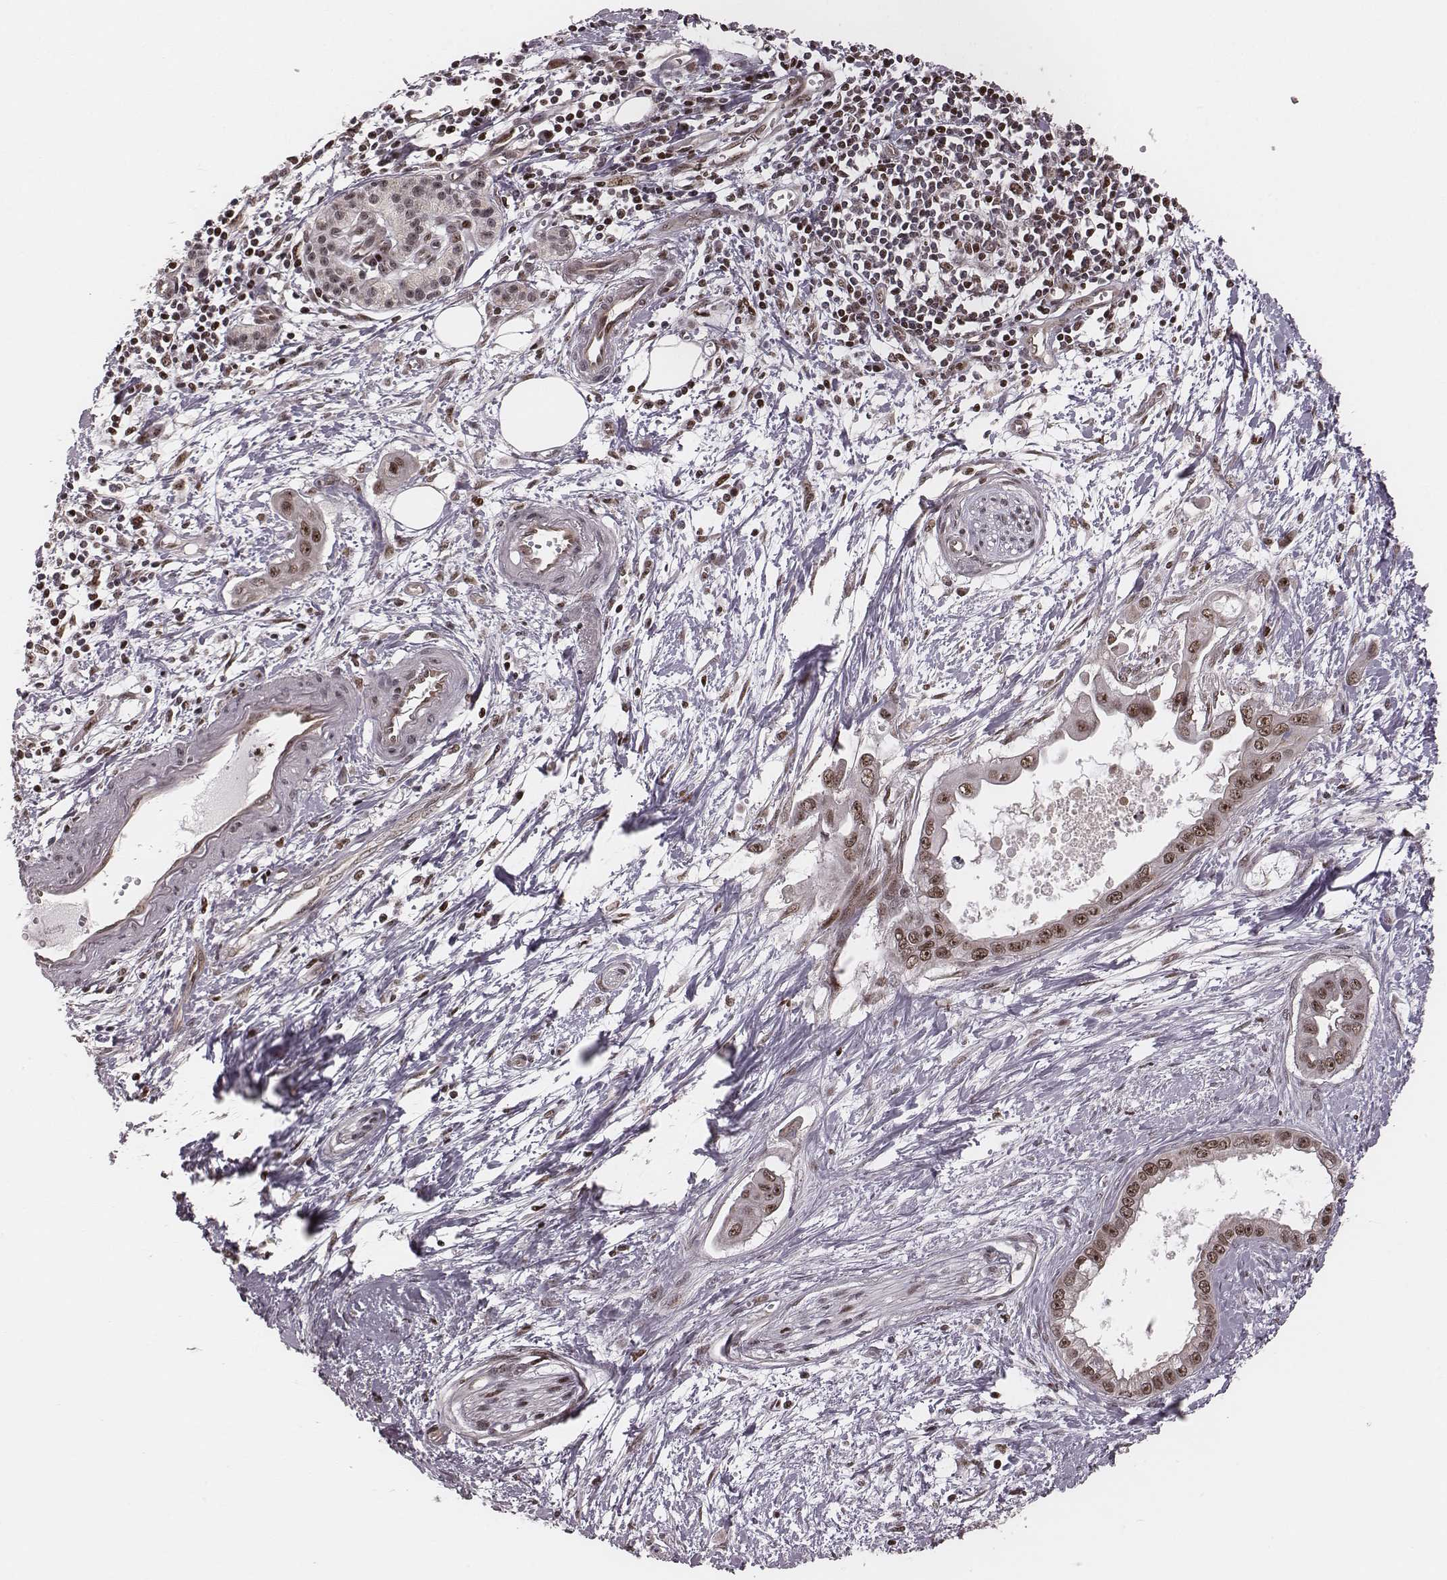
{"staining": {"intensity": "moderate", "quantity": "25%-75%", "location": "nuclear"}, "tissue": "pancreatic cancer", "cell_type": "Tumor cells", "image_type": "cancer", "snomed": [{"axis": "morphology", "description": "Adenocarcinoma, NOS"}, {"axis": "topography", "description": "Pancreas"}], "caption": "High-magnification brightfield microscopy of pancreatic cancer (adenocarcinoma) stained with DAB (brown) and counterstained with hematoxylin (blue). tumor cells exhibit moderate nuclear staining is appreciated in approximately25%-75% of cells. (Stains: DAB (3,3'-diaminobenzidine) in brown, nuclei in blue, Microscopy: brightfield microscopy at high magnification).", "gene": "VRK3", "patient": {"sex": "male", "age": 60}}